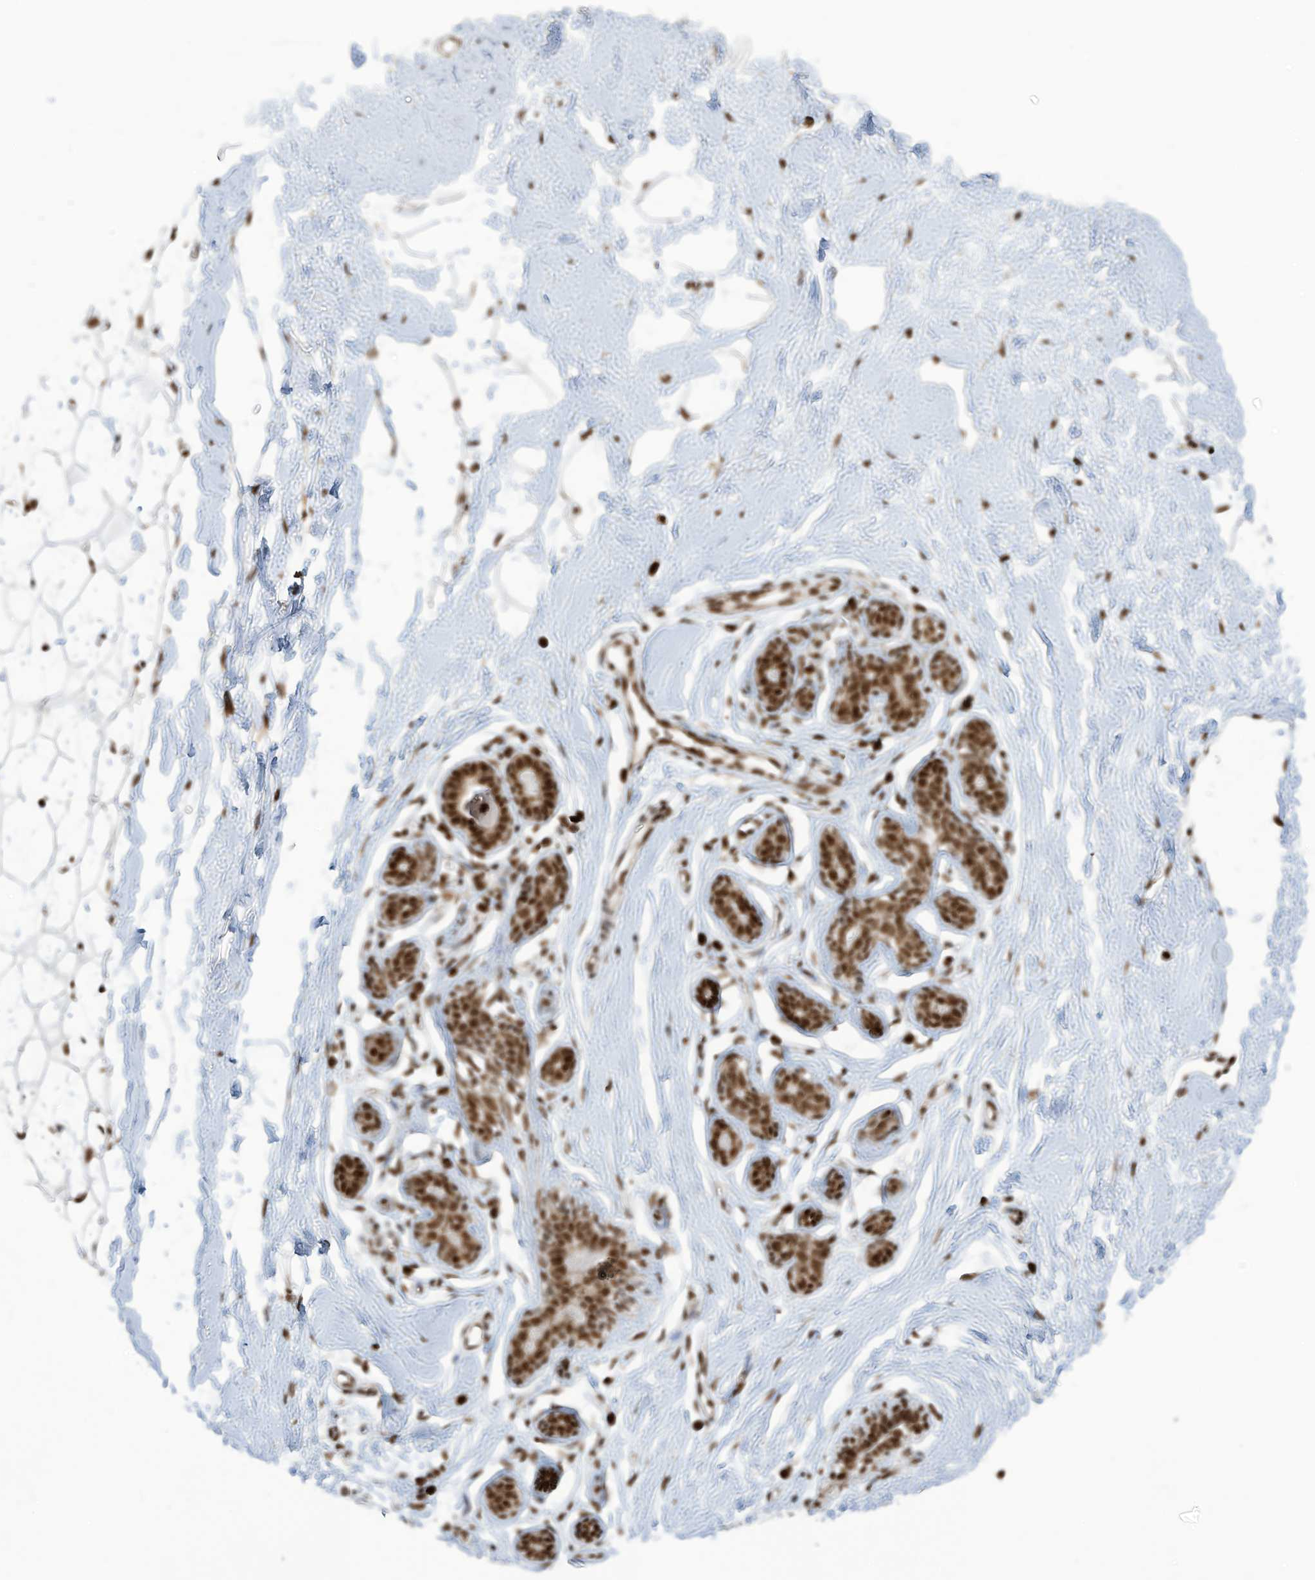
{"staining": {"intensity": "strong", "quantity": ">75%", "location": "nuclear"}, "tissue": "adipose tissue", "cell_type": "Adipocytes", "image_type": "normal", "snomed": [{"axis": "morphology", "description": "Normal tissue, NOS"}, {"axis": "topography", "description": "Breast"}], "caption": "Protein staining of benign adipose tissue demonstrates strong nuclear positivity in approximately >75% of adipocytes.", "gene": "LBH", "patient": {"sex": "female", "age": 23}}